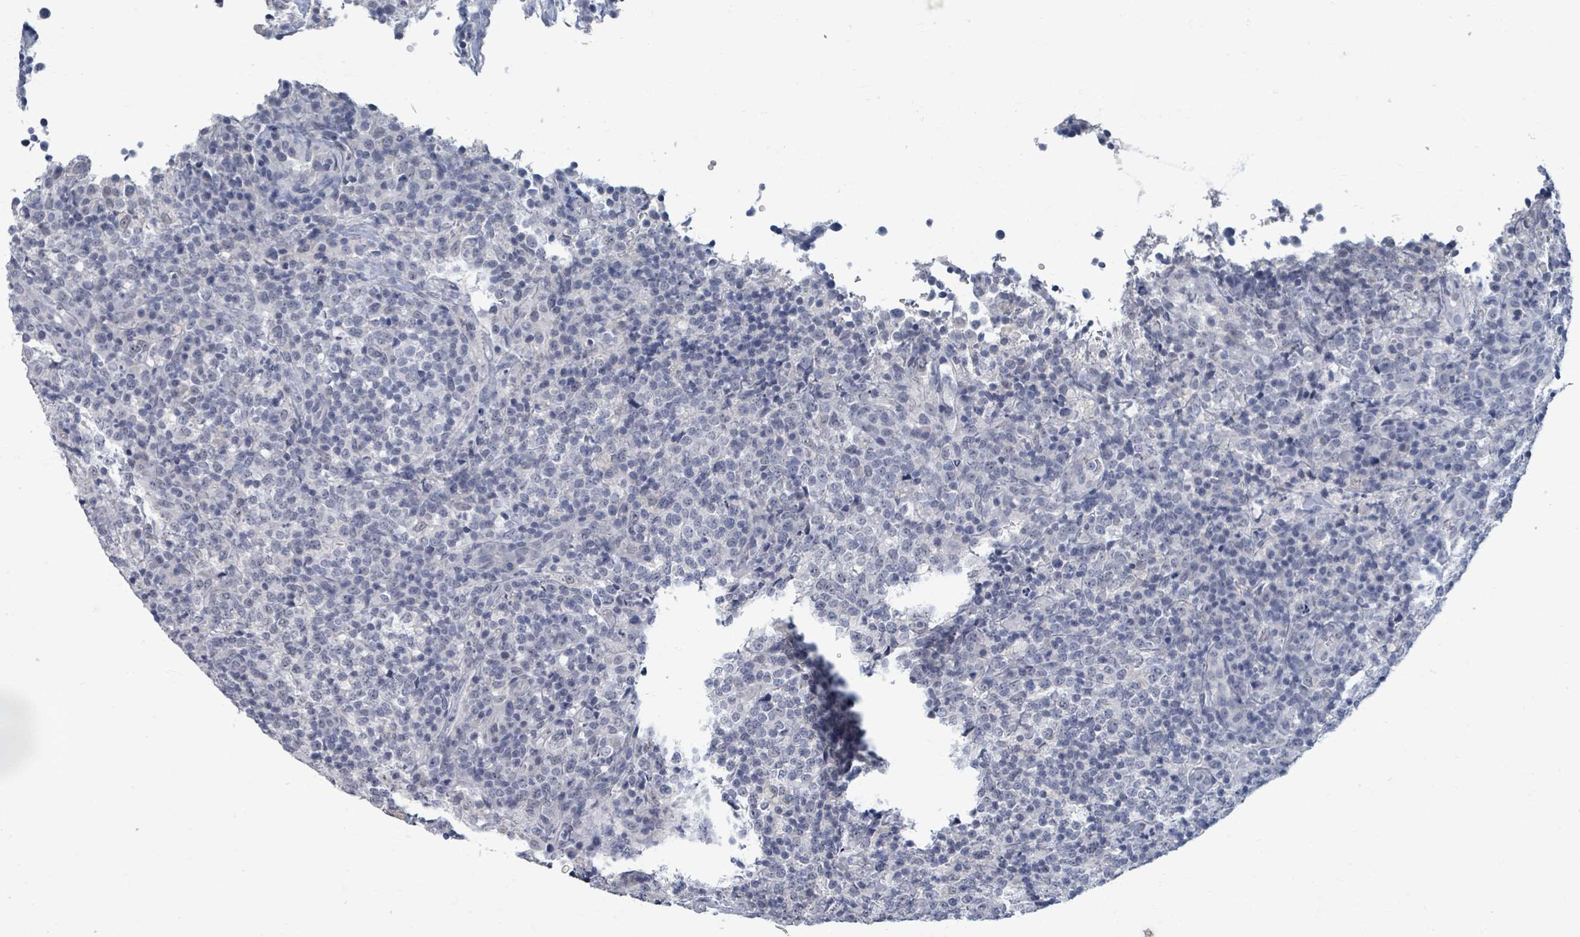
{"staining": {"intensity": "negative", "quantity": "none", "location": "none"}, "tissue": "lymphoma", "cell_type": "Tumor cells", "image_type": "cancer", "snomed": [{"axis": "morphology", "description": "Malignant lymphoma, non-Hodgkin's type, High grade"}, {"axis": "topography", "description": "Lymph node"}], "caption": "High magnification brightfield microscopy of high-grade malignant lymphoma, non-Hodgkin's type stained with DAB (brown) and counterstained with hematoxylin (blue): tumor cells show no significant staining. (Immunohistochemistry (ihc), brightfield microscopy, high magnification).", "gene": "WNT11", "patient": {"sex": "male", "age": 54}}